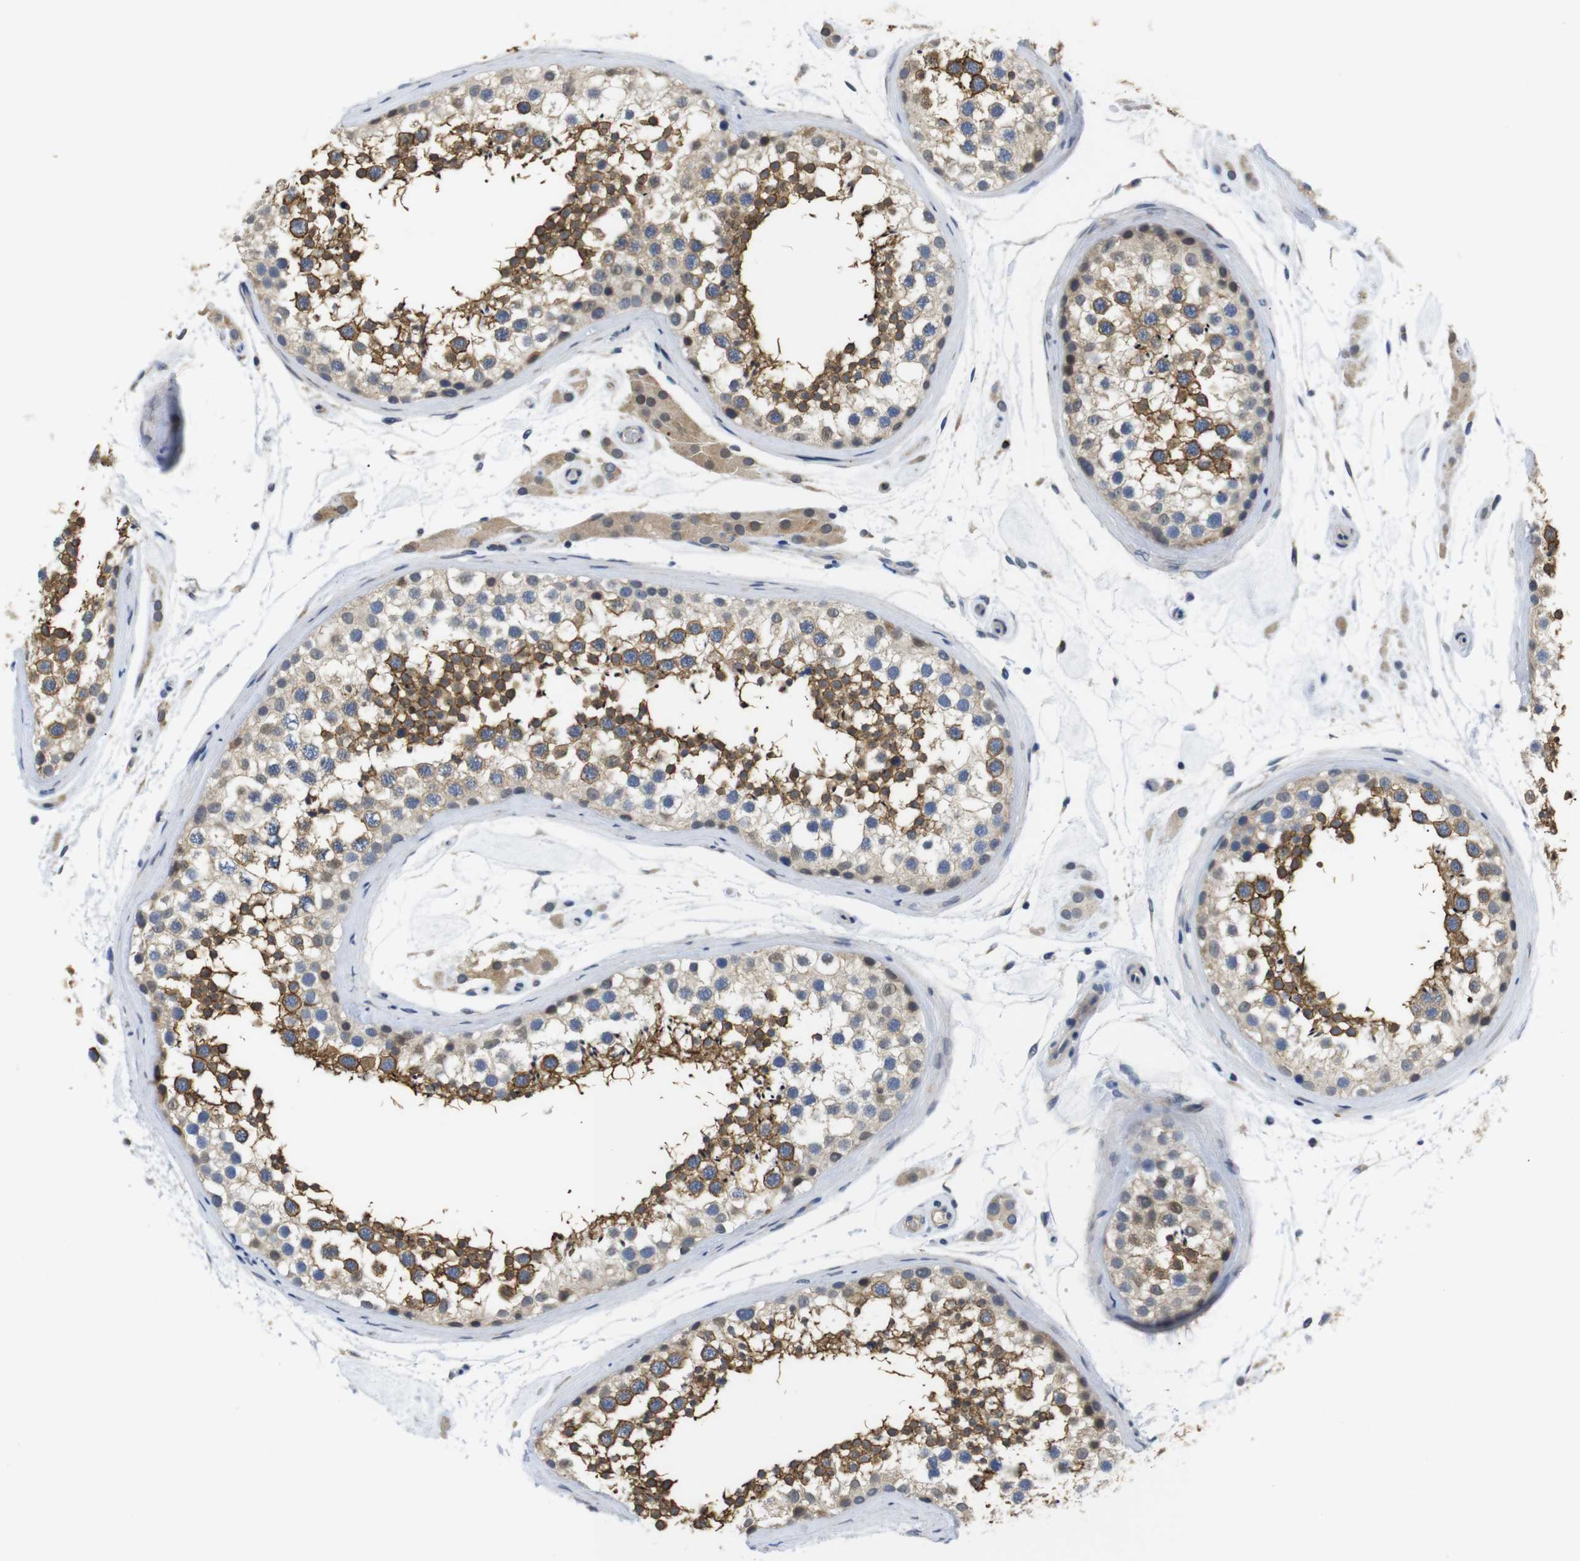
{"staining": {"intensity": "strong", "quantity": "25%-75%", "location": "cytoplasmic/membranous"}, "tissue": "testis", "cell_type": "Cells in seminiferous ducts", "image_type": "normal", "snomed": [{"axis": "morphology", "description": "Normal tissue, NOS"}, {"axis": "topography", "description": "Testis"}], "caption": "Unremarkable testis exhibits strong cytoplasmic/membranous staining in about 25%-75% of cells in seminiferous ducts, visualized by immunohistochemistry. (brown staining indicates protein expression, while blue staining denotes nuclei).", "gene": "FNTA", "patient": {"sex": "male", "age": 46}}